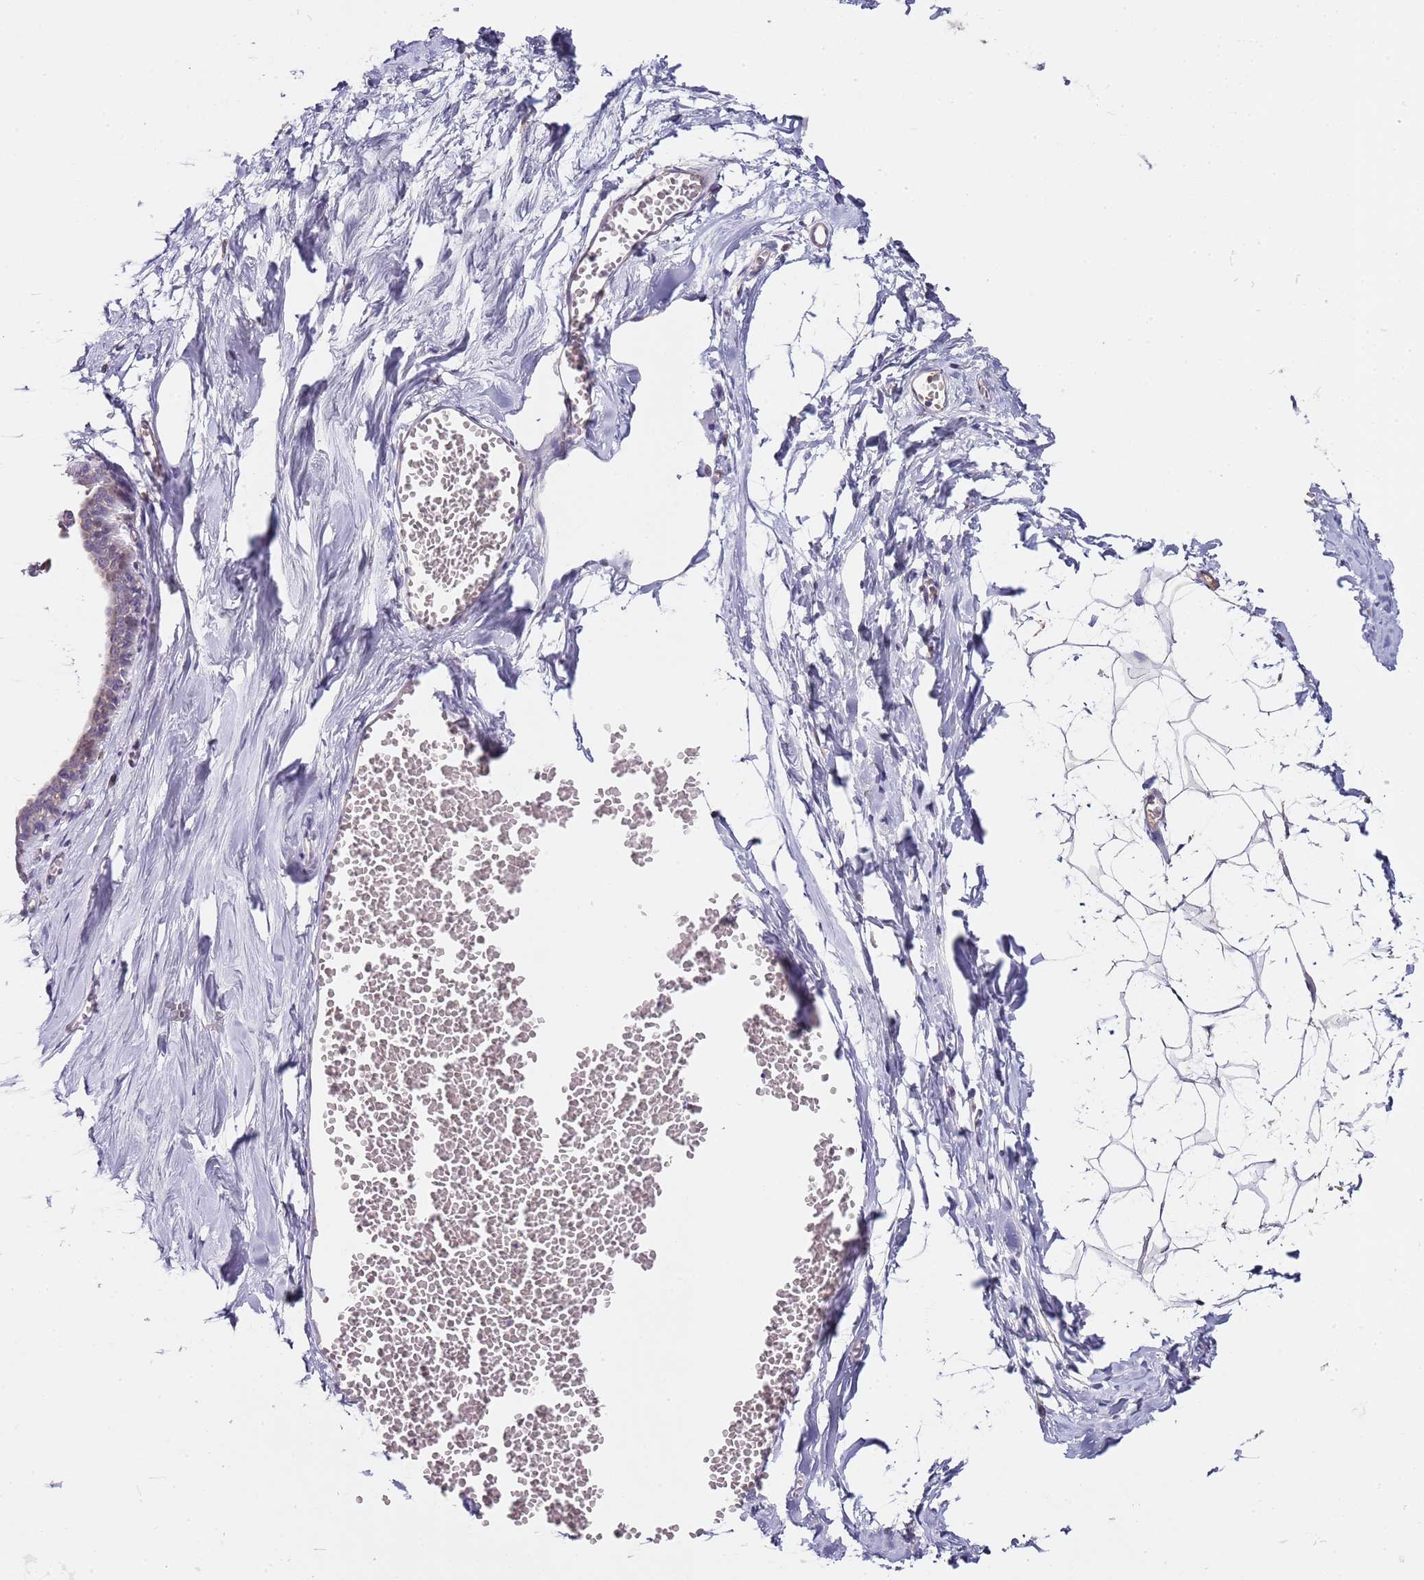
{"staining": {"intensity": "negative", "quantity": "none", "location": "none"}, "tissue": "breast", "cell_type": "Adipocytes", "image_type": "normal", "snomed": [{"axis": "morphology", "description": "Normal tissue, NOS"}, {"axis": "topography", "description": "Breast"}], "caption": "Protein analysis of normal breast exhibits no significant positivity in adipocytes. The staining is performed using DAB (3,3'-diaminobenzidine) brown chromogen with nuclei counter-stained in using hematoxylin.", "gene": "OR2B11", "patient": {"sex": "female", "age": 27}}